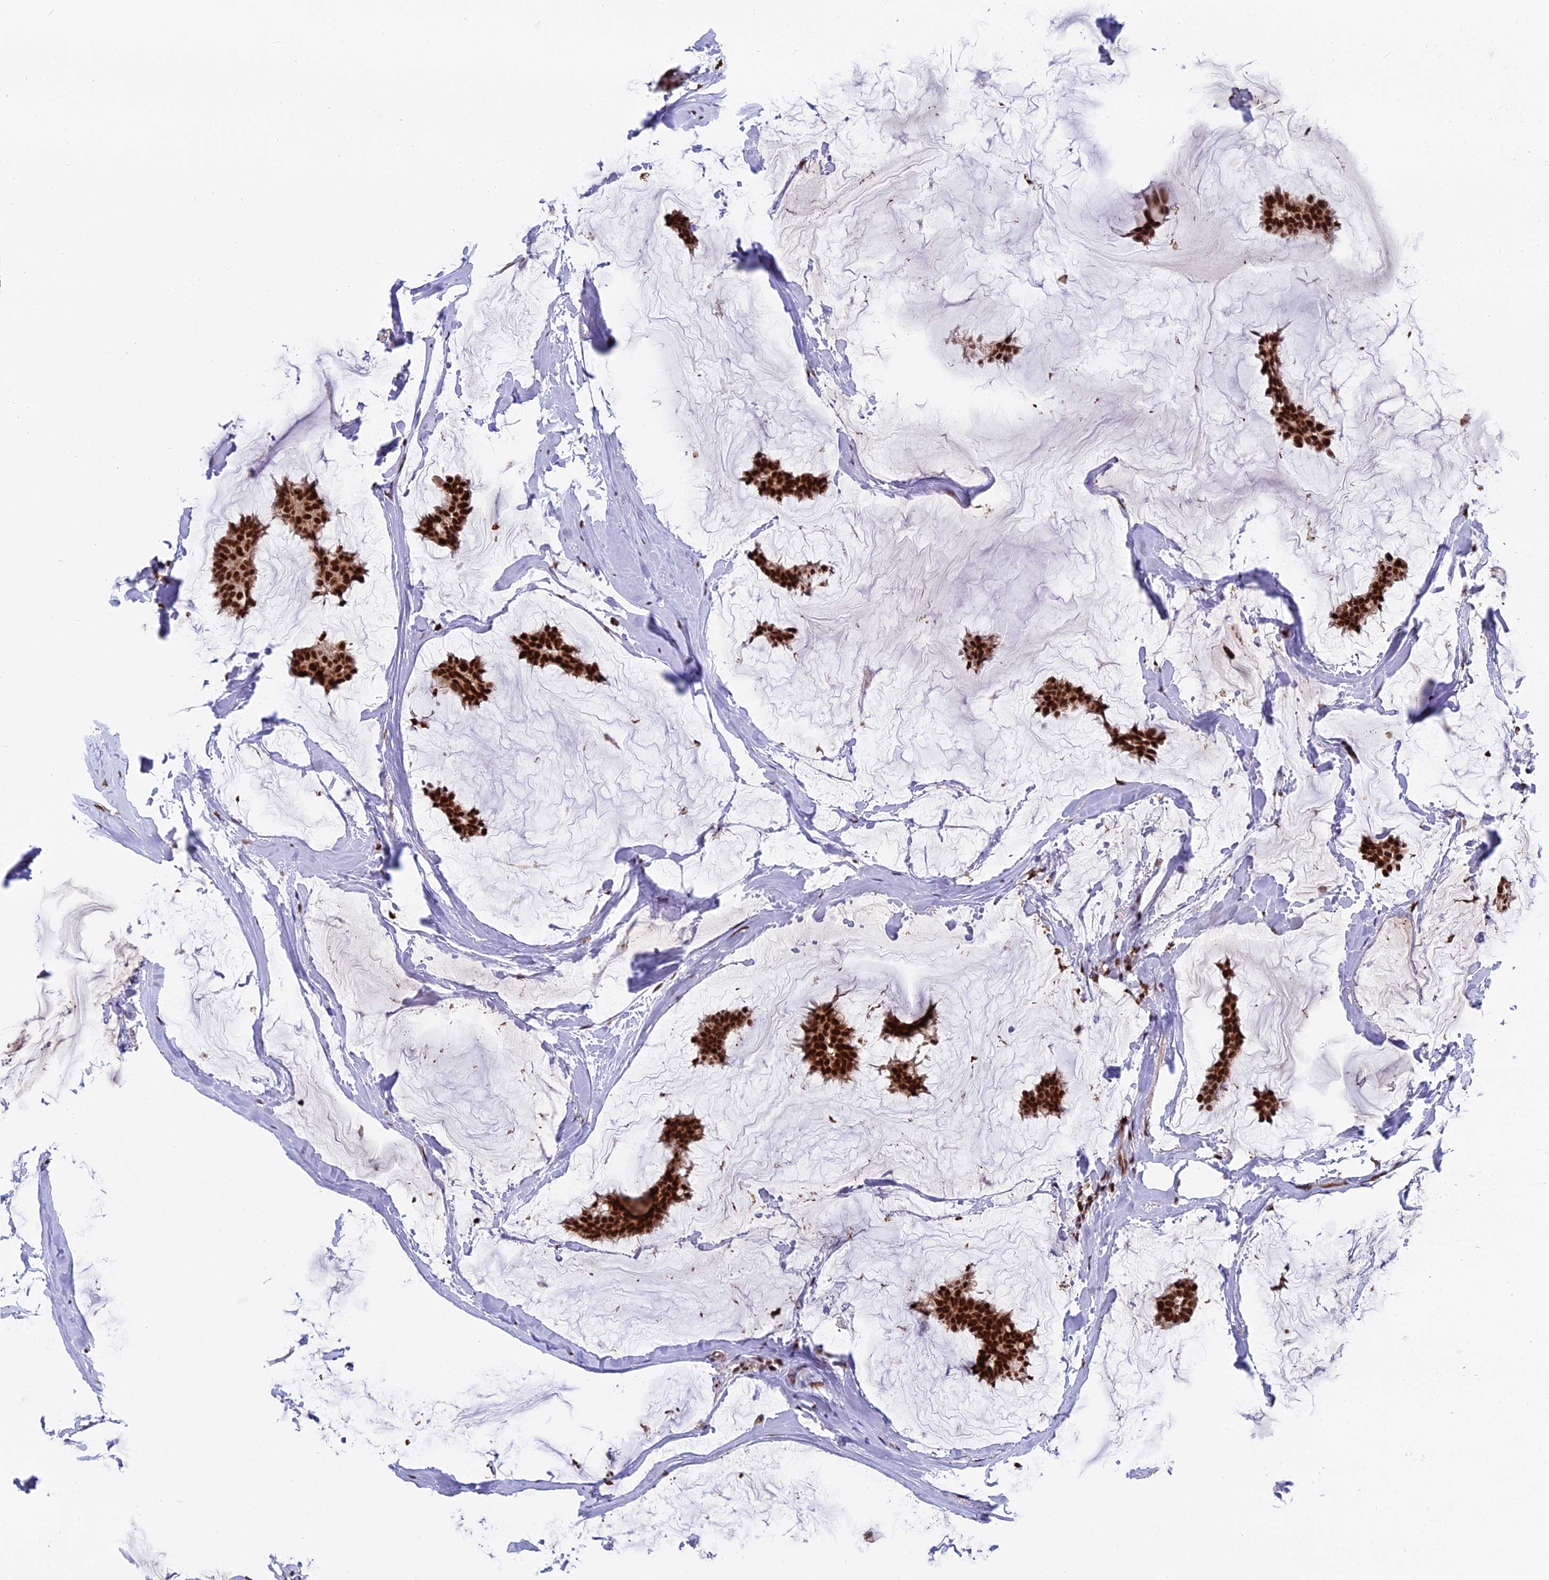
{"staining": {"intensity": "strong", "quantity": ">75%", "location": "nuclear"}, "tissue": "breast cancer", "cell_type": "Tumor cells", "image_type": "cancer", "snomed": [{"axis": "morphology", "description": "Duct carcinoma"}, {"axis": "topography", "description": "Breast"}], "caption": "A brown stain shows strong nuclear expression of a protein in breast cancer tumor cells. Ihc stains the protein in brown and the nuclei are stained blue.", "gene": "RAMAC", "patient": {"sex": "female", "age": 93}}